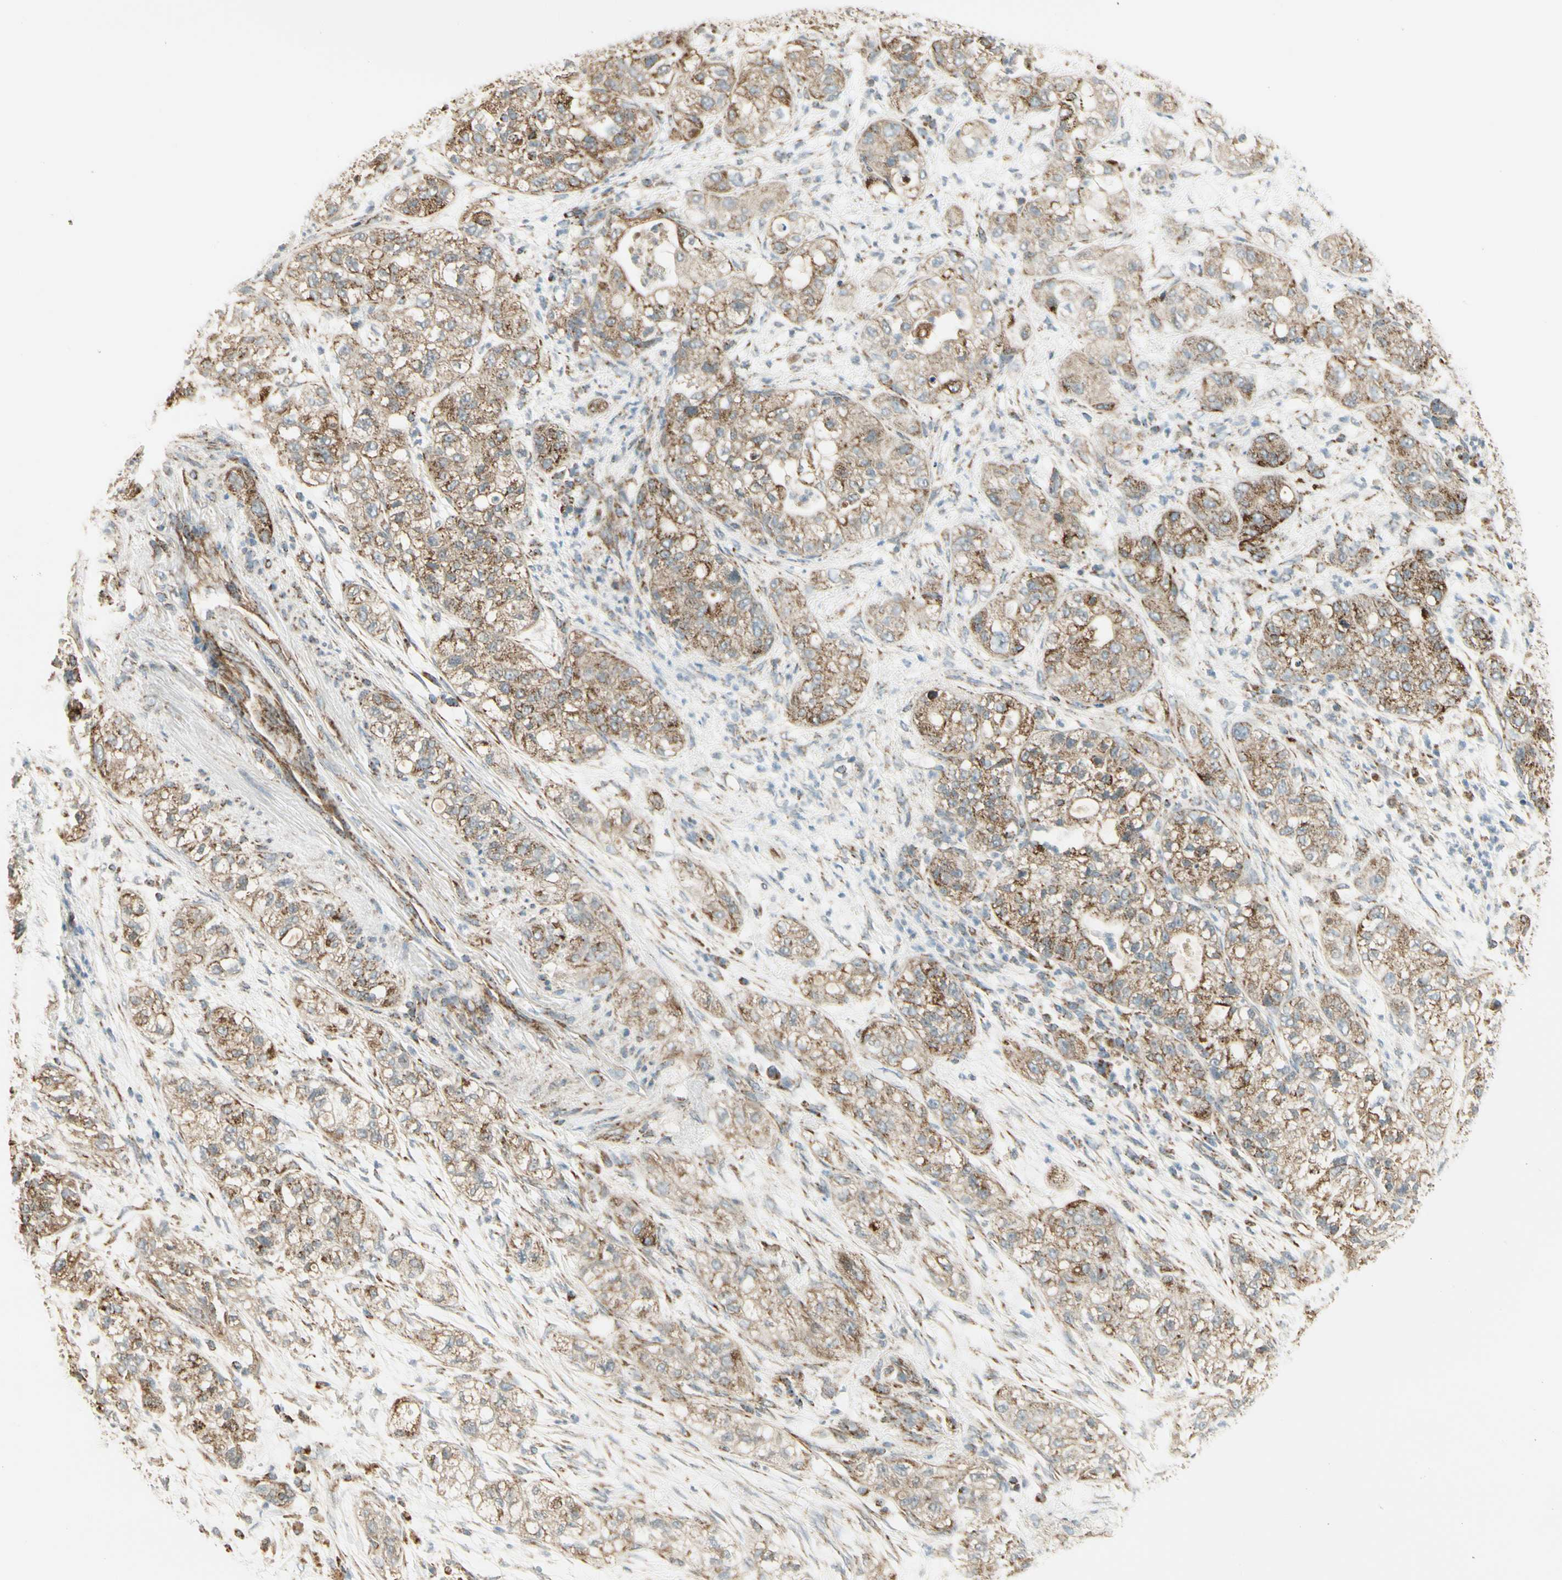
{"staining": {"intensity": "moderate", "quantity": ">75%", "location": "cytoplasmic/membranous"}, "tissue": "pancreatic cancer", "cell_type": "Tumor cells", "image_type": "cancer", "snomed": [{"axis": "morphology", "description": "Adenocarcinoma, NOS"}, {"axis": "topography", "description": "Pancreas"}], "caption": "DAB (3,3'-diaminobenzidine) immunohistochemical staining of human pancreatic cancer displays moderate cytoplasmic/membranous protein expression in about >75% of tumor cells. The protein is shown in brown color, while the nuclei are stained blue.", "gene": "EPHB3", "patient": {"sex": "female", "age": 78}}